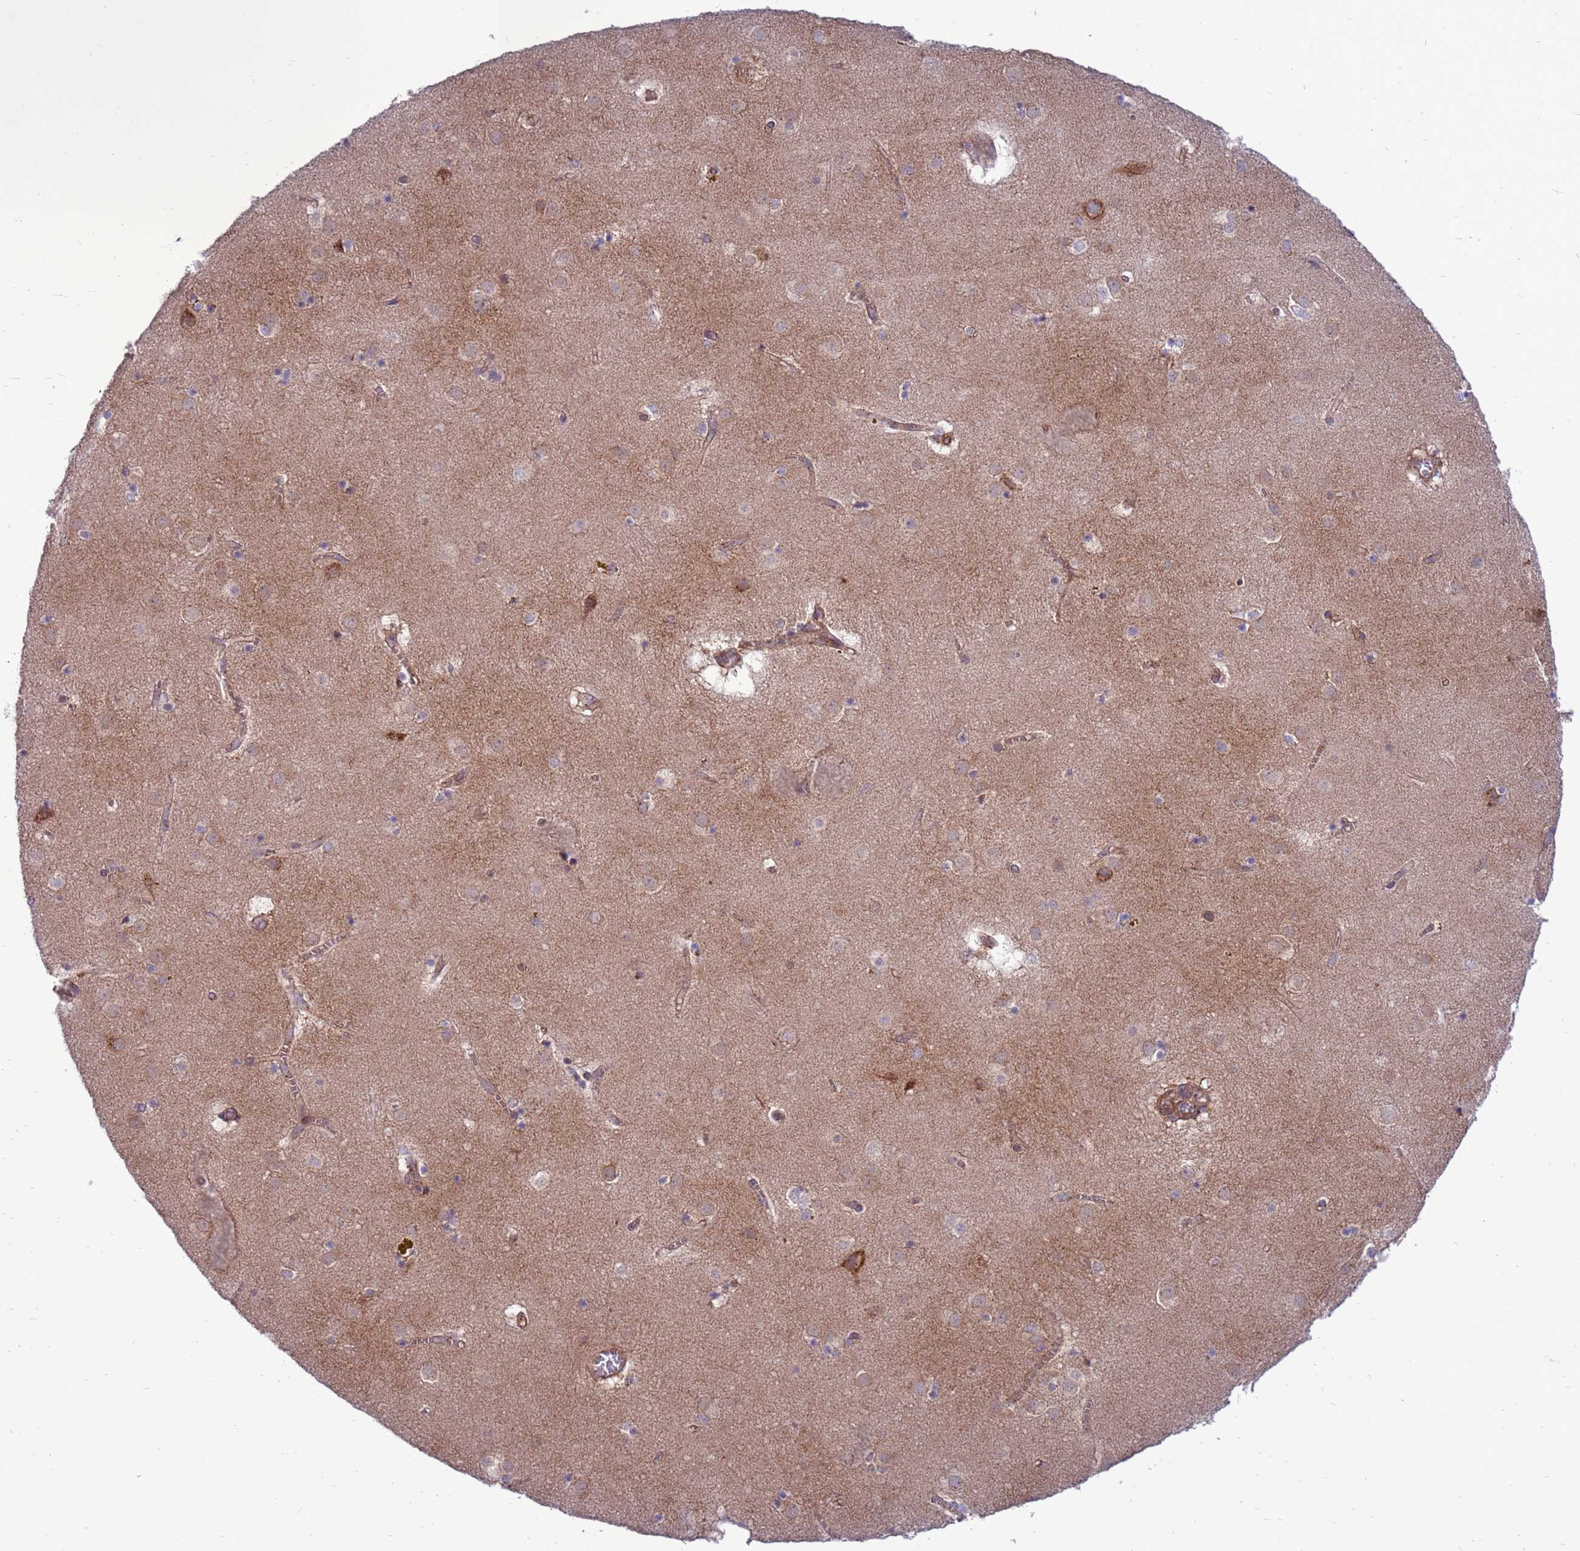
{"staining": {"intensity": "moderate", "quantity": "<25%", "location": "cytoplasmic/membranous"}, "tissue": "caudate", "cell_type": "Glial cells", "image_type": "normal", "snomed": [{"axis": "morphology", "description": "Normal tissue, NOS"}, {"axis": "topography", "description": "Lateral ventricle wall"}], "caption": "A low amount of moderate cytoplasmic/membranous expression is identified in about <25% of glial cells in benign caudate. (Stains: DAB in brown, nuclei in blue, Microscopy: brightfield microscopy at high magnification).", "gene": "ZC3HAV1", "patient": {"sex": "male", "age": 70}}